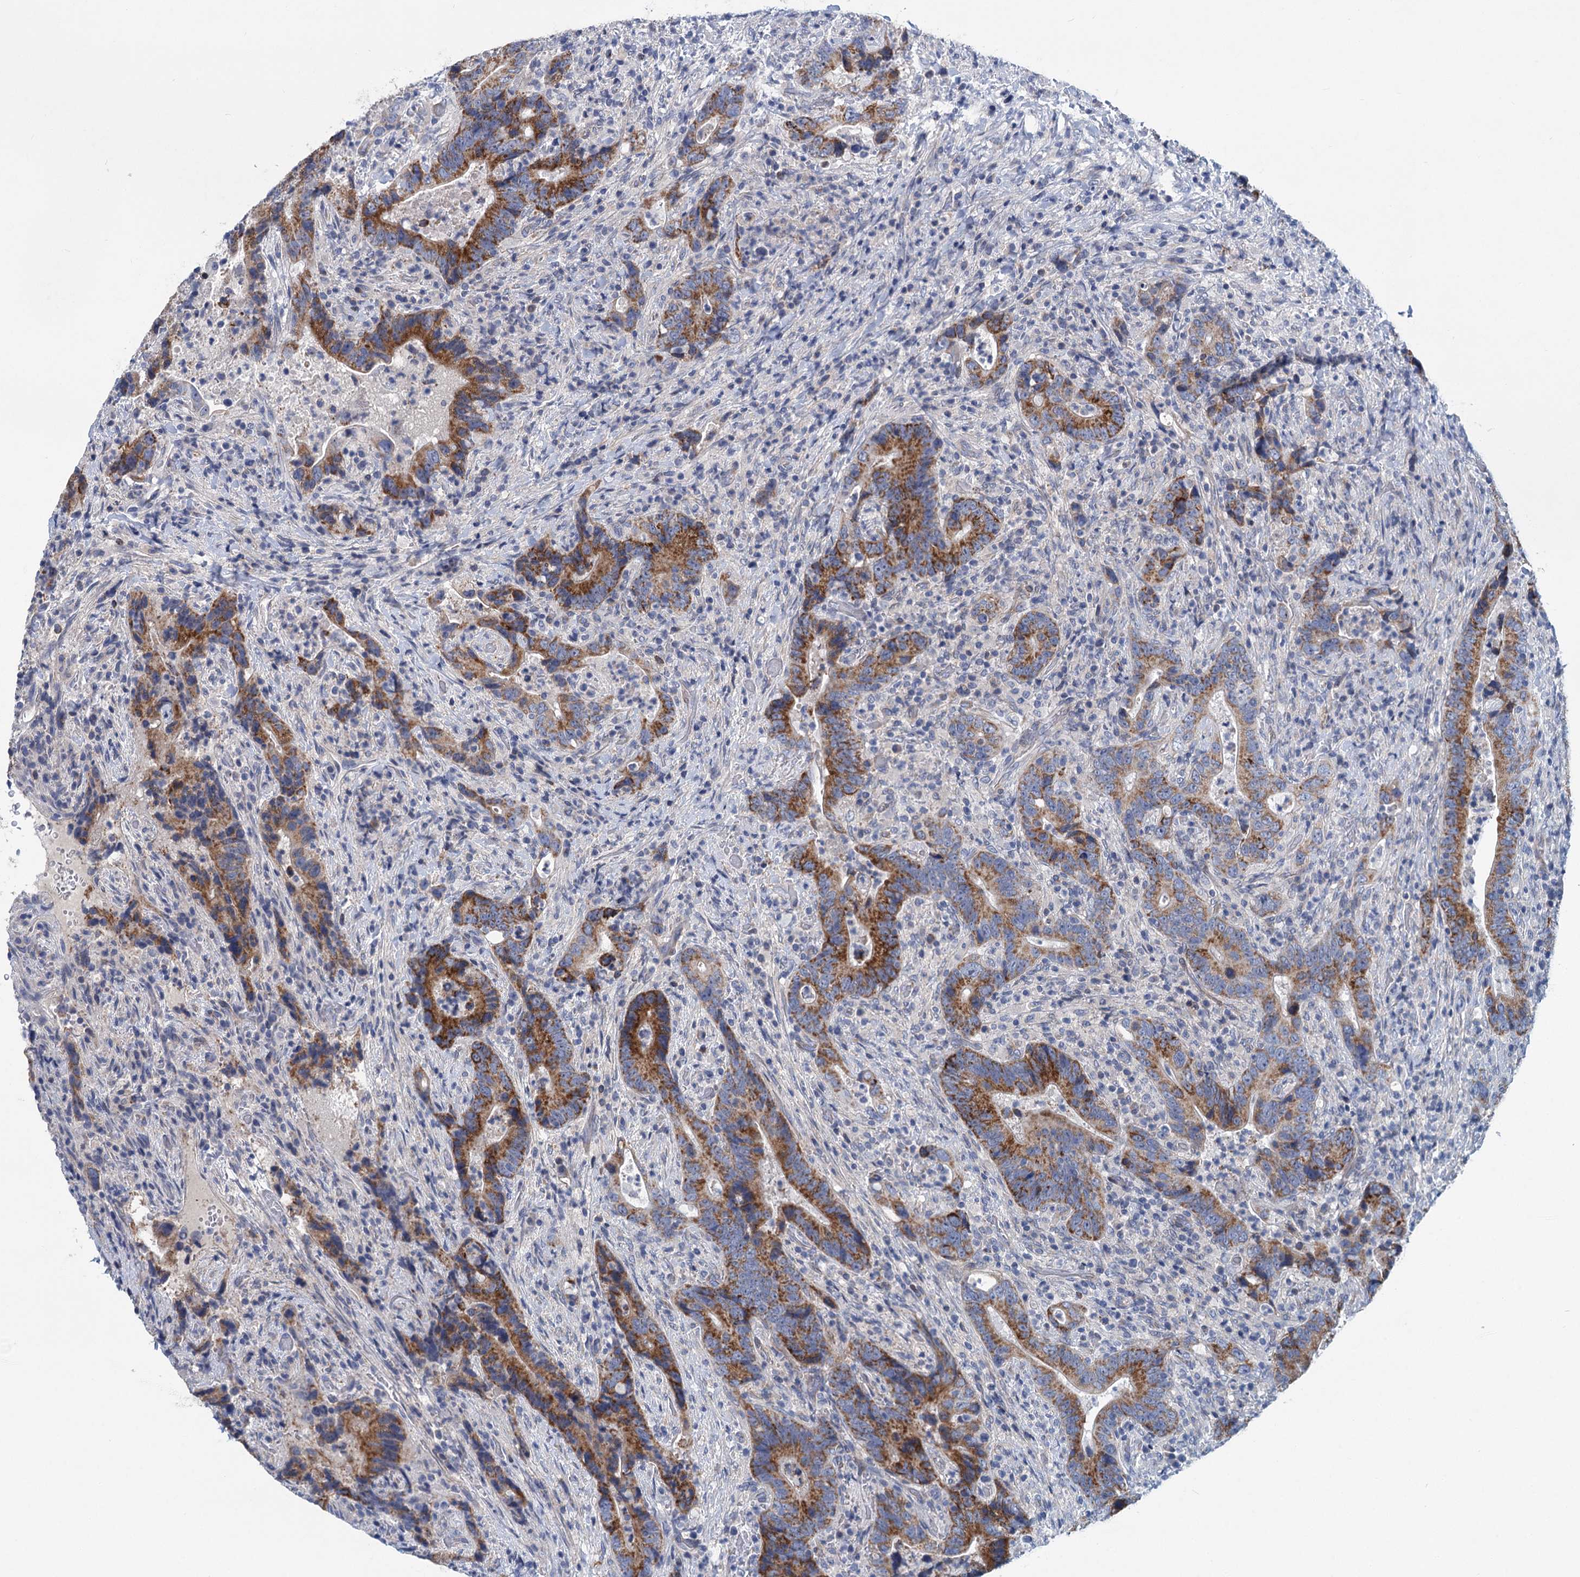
{"staining": {"intensity": "moderate", "quantity": ">75%", "location": "cytoplasmic/membranous"}, "tissue": "colorectal cancer", "cell_type": "Tumor cells", "image_type": "cancer", "snomed": [{"axis": "morphology", "description": "Adenocarcinoma, NOS"}, {"axis": "topography", "description": "Colon"}], "caption": "Immunohistochemical staining of adenocarcinoma (colorectal) shows medium levels of moderate cytoplasmic/membranous protein positivity in approximately >75% of tumor cells.", "gene": "CHDH", "patient": {"sex": "female", "age": 75}}